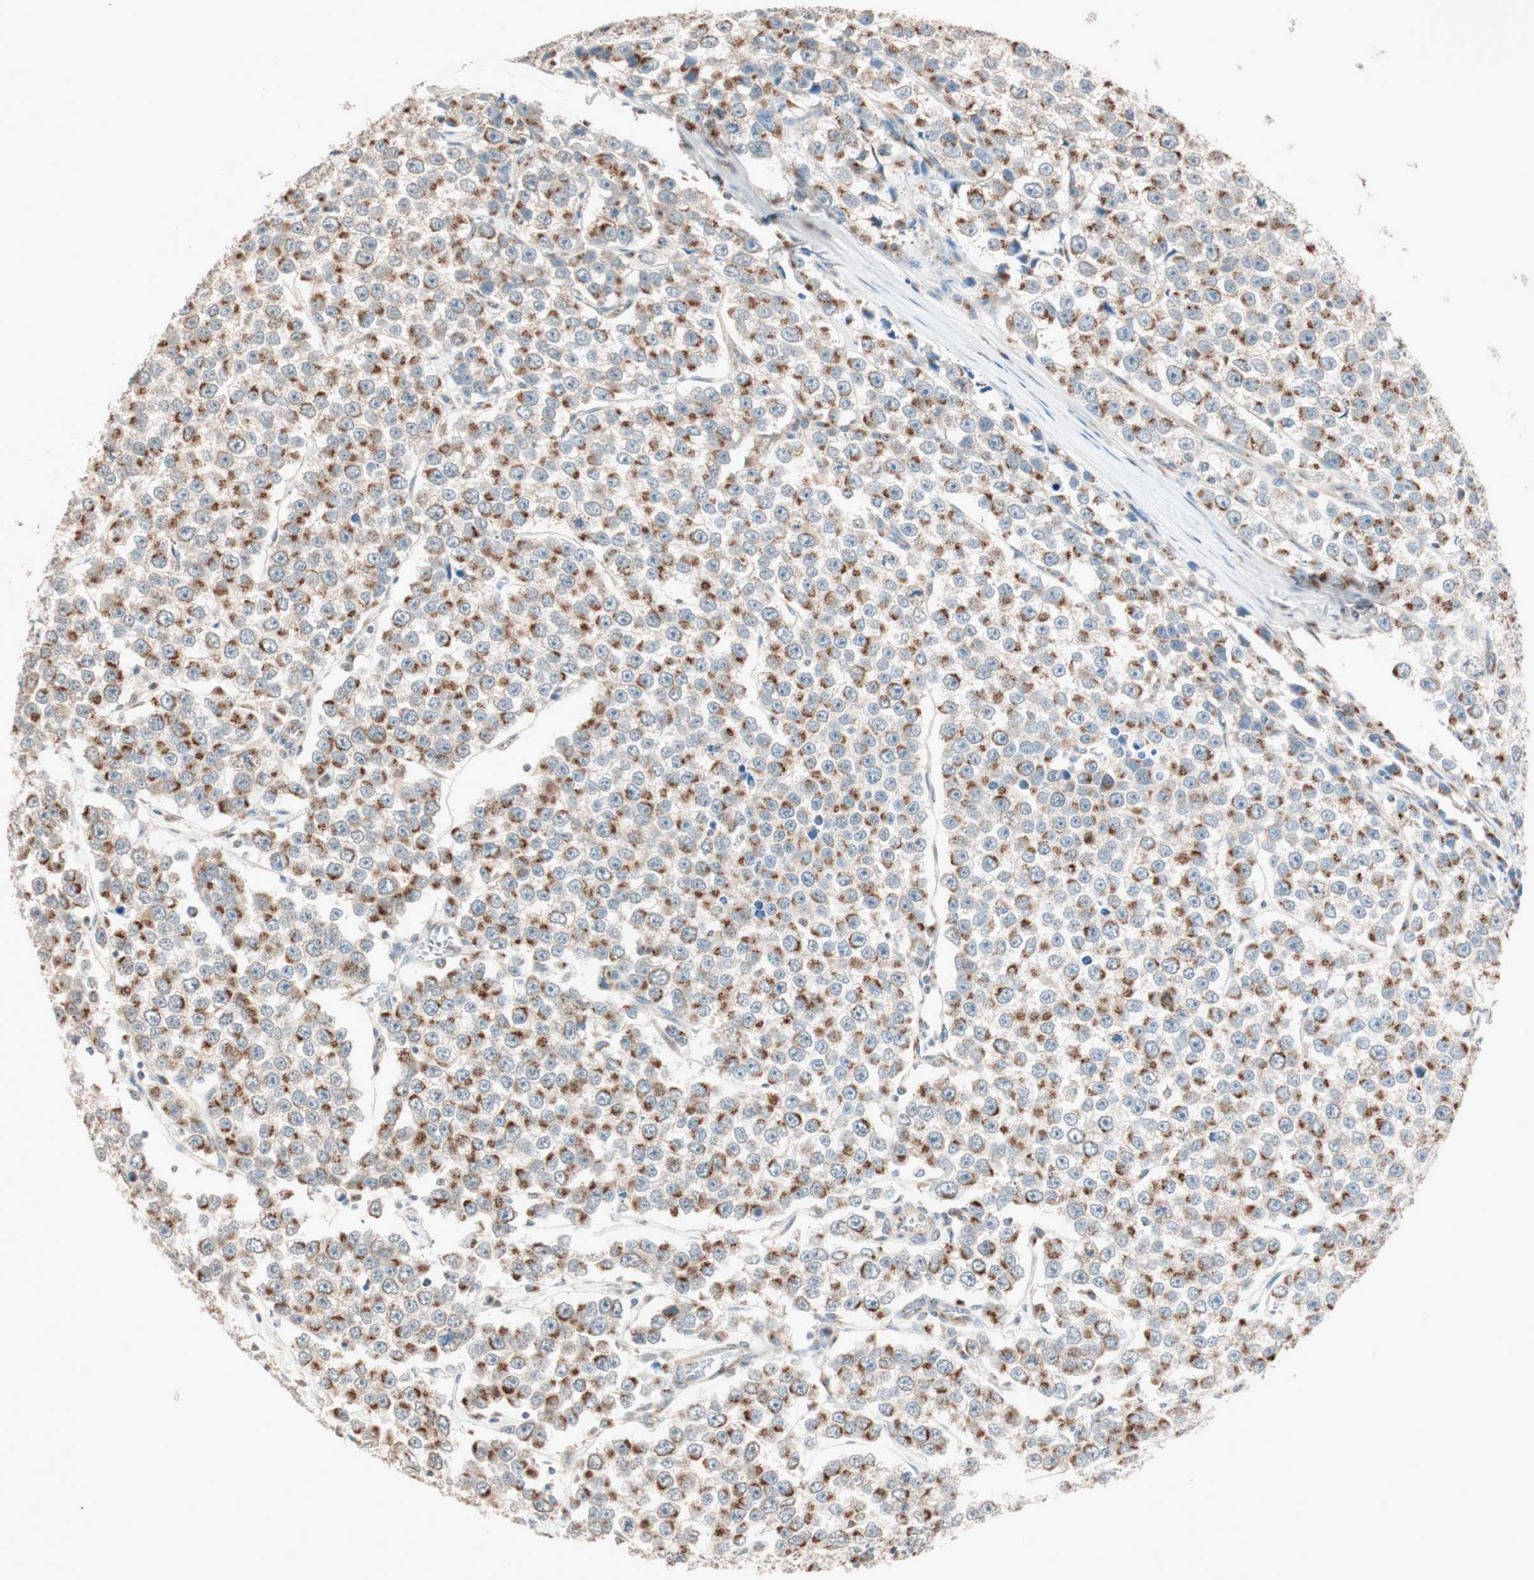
{"staining": {"intensity": "strong", "quantity": ">75%", "location": "cytoplasmic/membranous"}, "tissue": "testis cancer", "cell_type": "Tumor cells", "image_type": "cancer", "snomed": [{"axis": "morphology", "description": "Seminoma, NOS"}, {"axis": "morphology", "description": "Carcinoma, Embryonal, NOS"}, {"axis": "topography", "description": "Testis"}], "caption": "DAB immunohistochemical staining of human testis cancer (seminoma) demonstrates strong cytoplasmic/membranous protein staining in approximately >75% of tumor cells.", "gene": "SEC16A", "patient": {"sex": "male", "age": 52}}